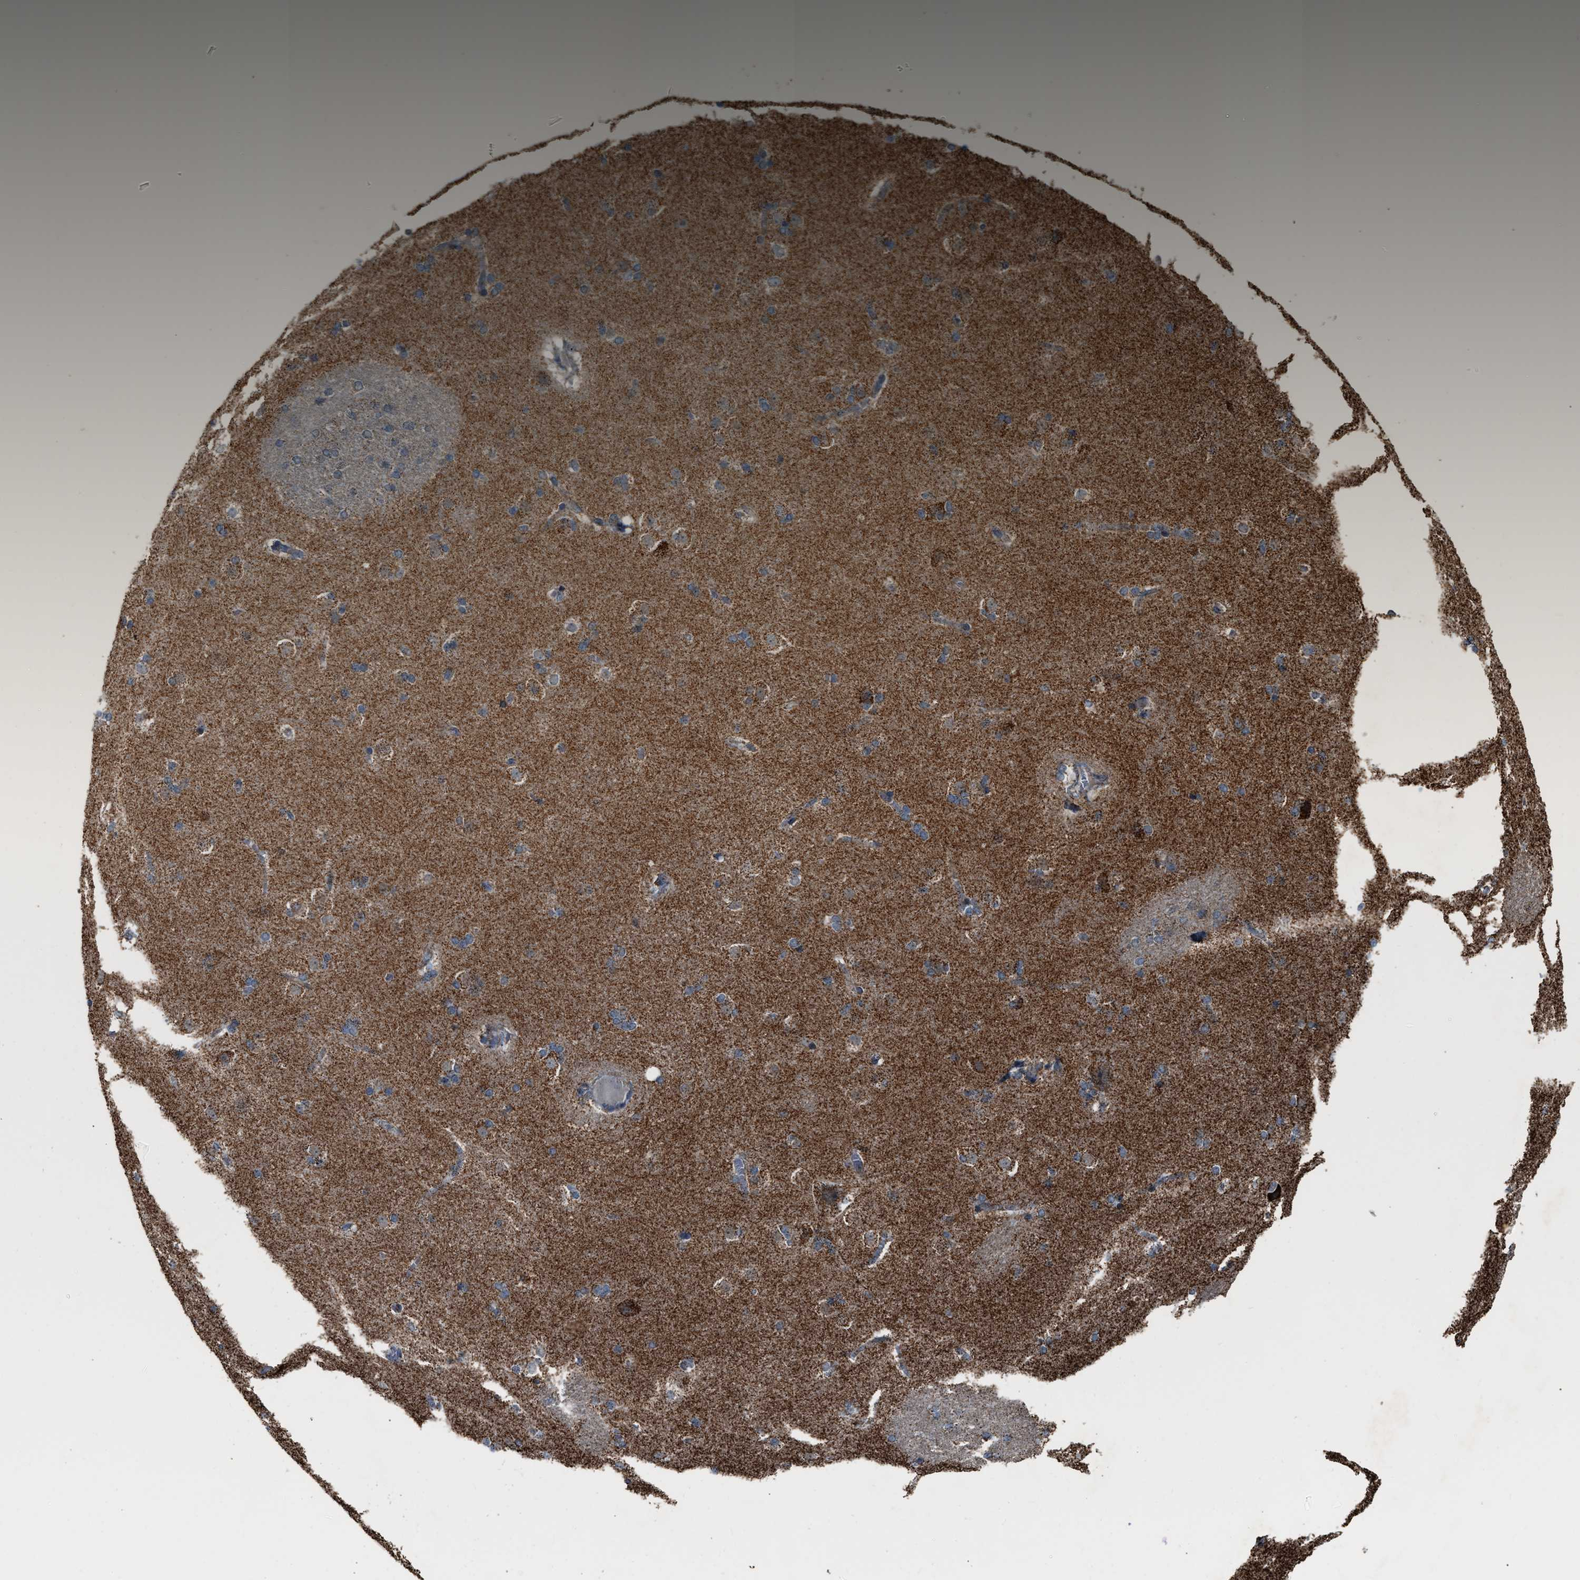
{"staining": {"intensity": "moderate", "quantity": "<25%", "location": "cytoplasmic/membranous,nuclear"}, "tissue": "caudate", "cell_type": "Glial cells", "image_type": "normal", "snomed": [{"axis": "morphology", "description": "Normal tissue, NOS"}, {"axis": "topography", "description": "Lateral ventricle wall"}], "caption": "Immunohistochemistry (IHC) of unremarkable human caudate demonstrates low levels of moderate cytoplasmic/membranous,nuclear positivity in about <25% of glial cells.", "gene": "CHN2", "patient": {"sex": "female", "age": 19}}